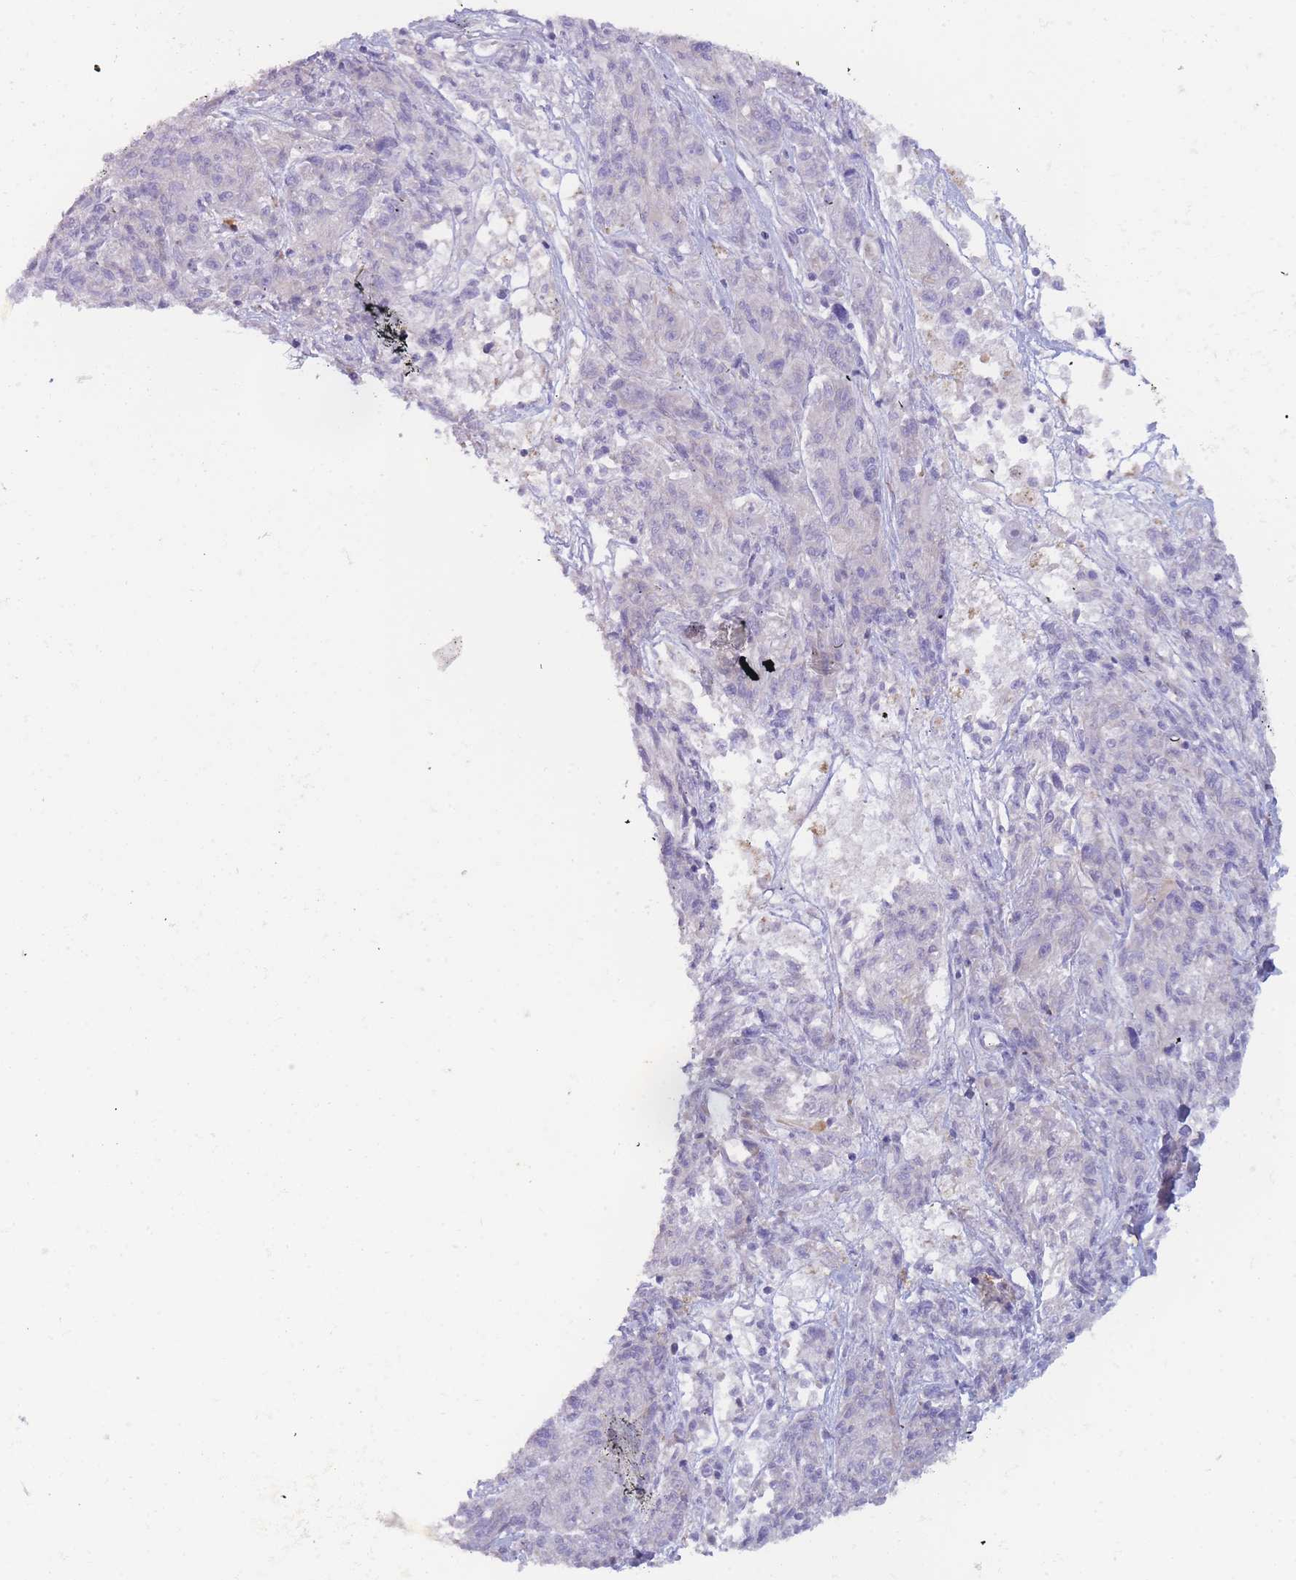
{"staining": {"intensity": "negative", "quantity": "none", "location": "none"}, "tissue": "melanoma", "cell_type": "Tumor cells", "image_type": "cancer", "snomed": [{"axis": "morphology", "description": "Malignant melanoma, NOS"}, {"axis": "topography", "description": "Skin"}], "caption": "There is no significant expression in tumor cells of melanoma.", "gene": "SLC35E4", "patient": {"sex": "male", "age": 53}}